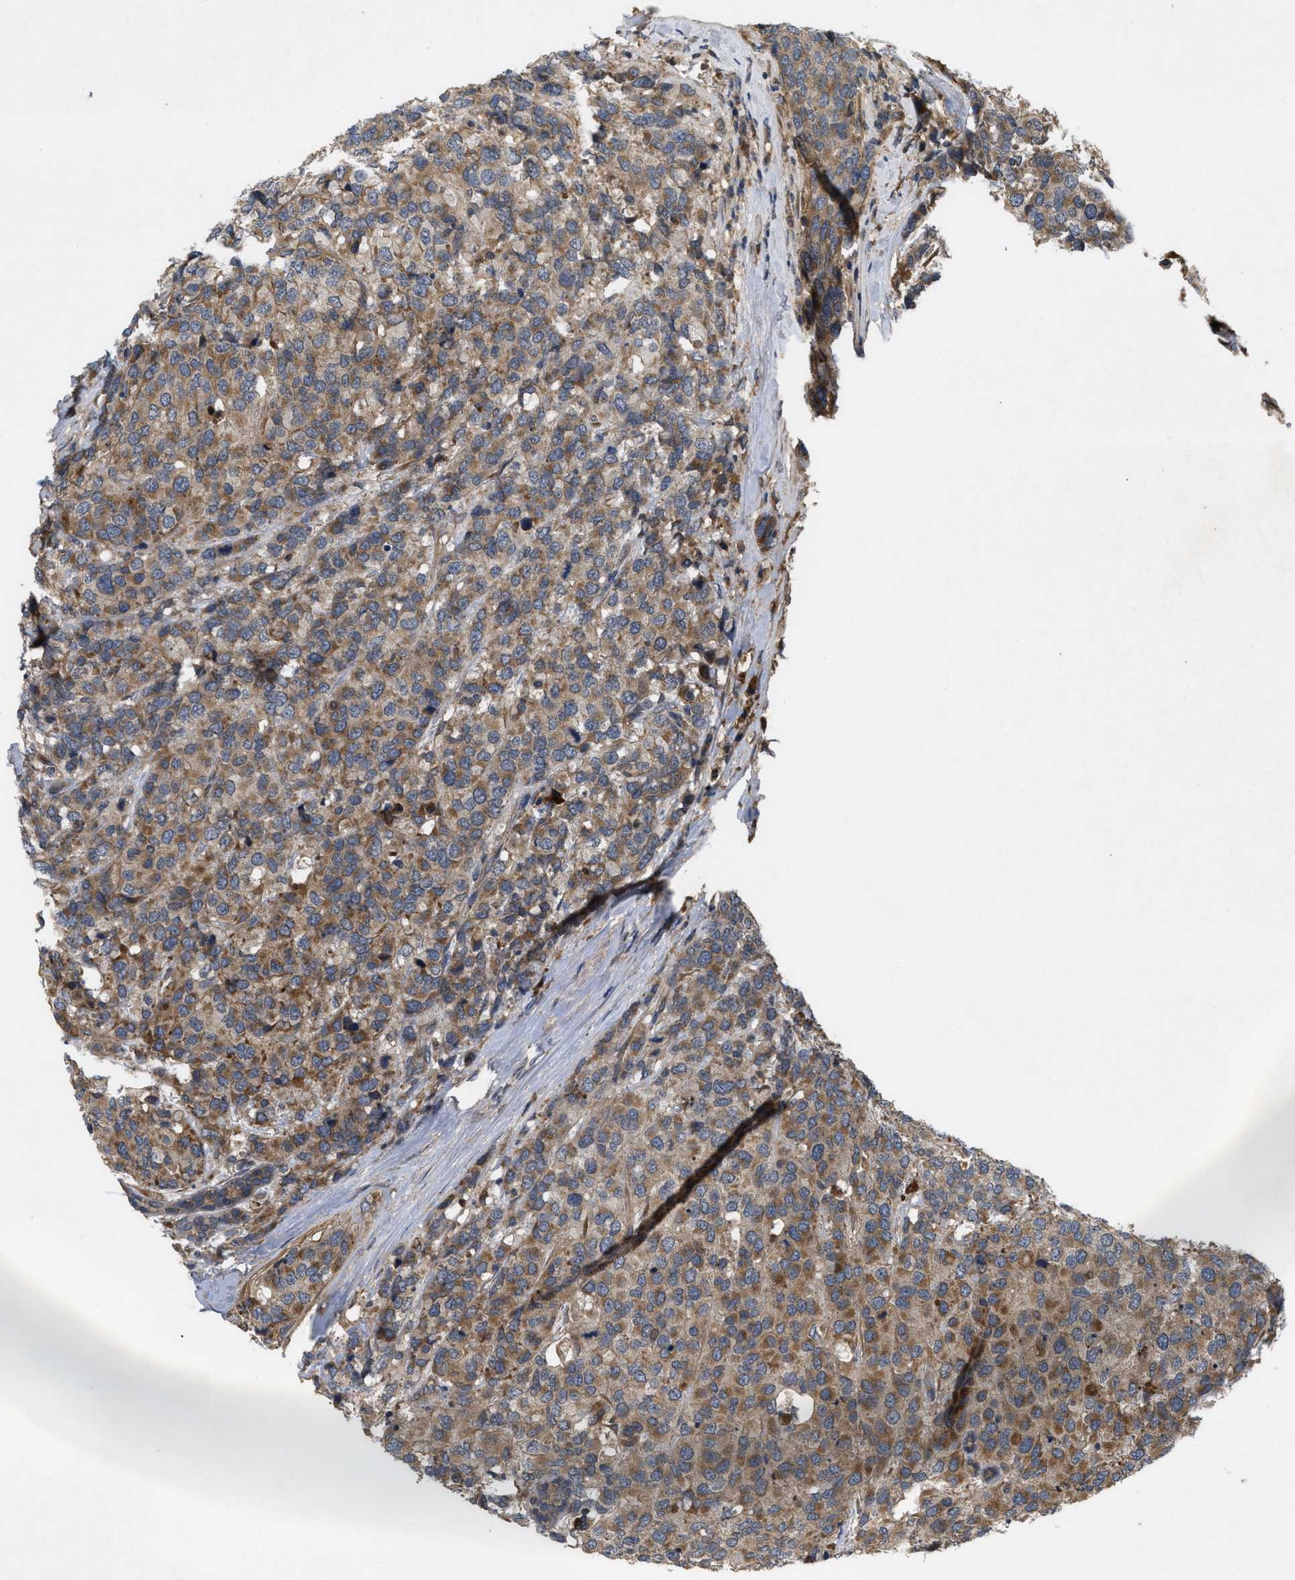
{"staining": {"intensity": "moderate", "quantity": ">75%", "location": "cytoplasmic/membranous"}, "tissue": "breast cancer", "cell_type": "Tumor cells", "image_type": "cancer", "snomed": [{"axis": "morphology", "description": "Lobular carcinoma"}, {"axis": "topography", "description": "Breast"}], "caption": "A histopathology image of breast lobular carcinoma stained for a protein exhibits moderate cytoplasmic/membranous brown staining in tumor cells. (IHC, brightfield microscopy, high magnification).", "gene": "RAB2A", "patient": {"sex": "female", "age": 59}}